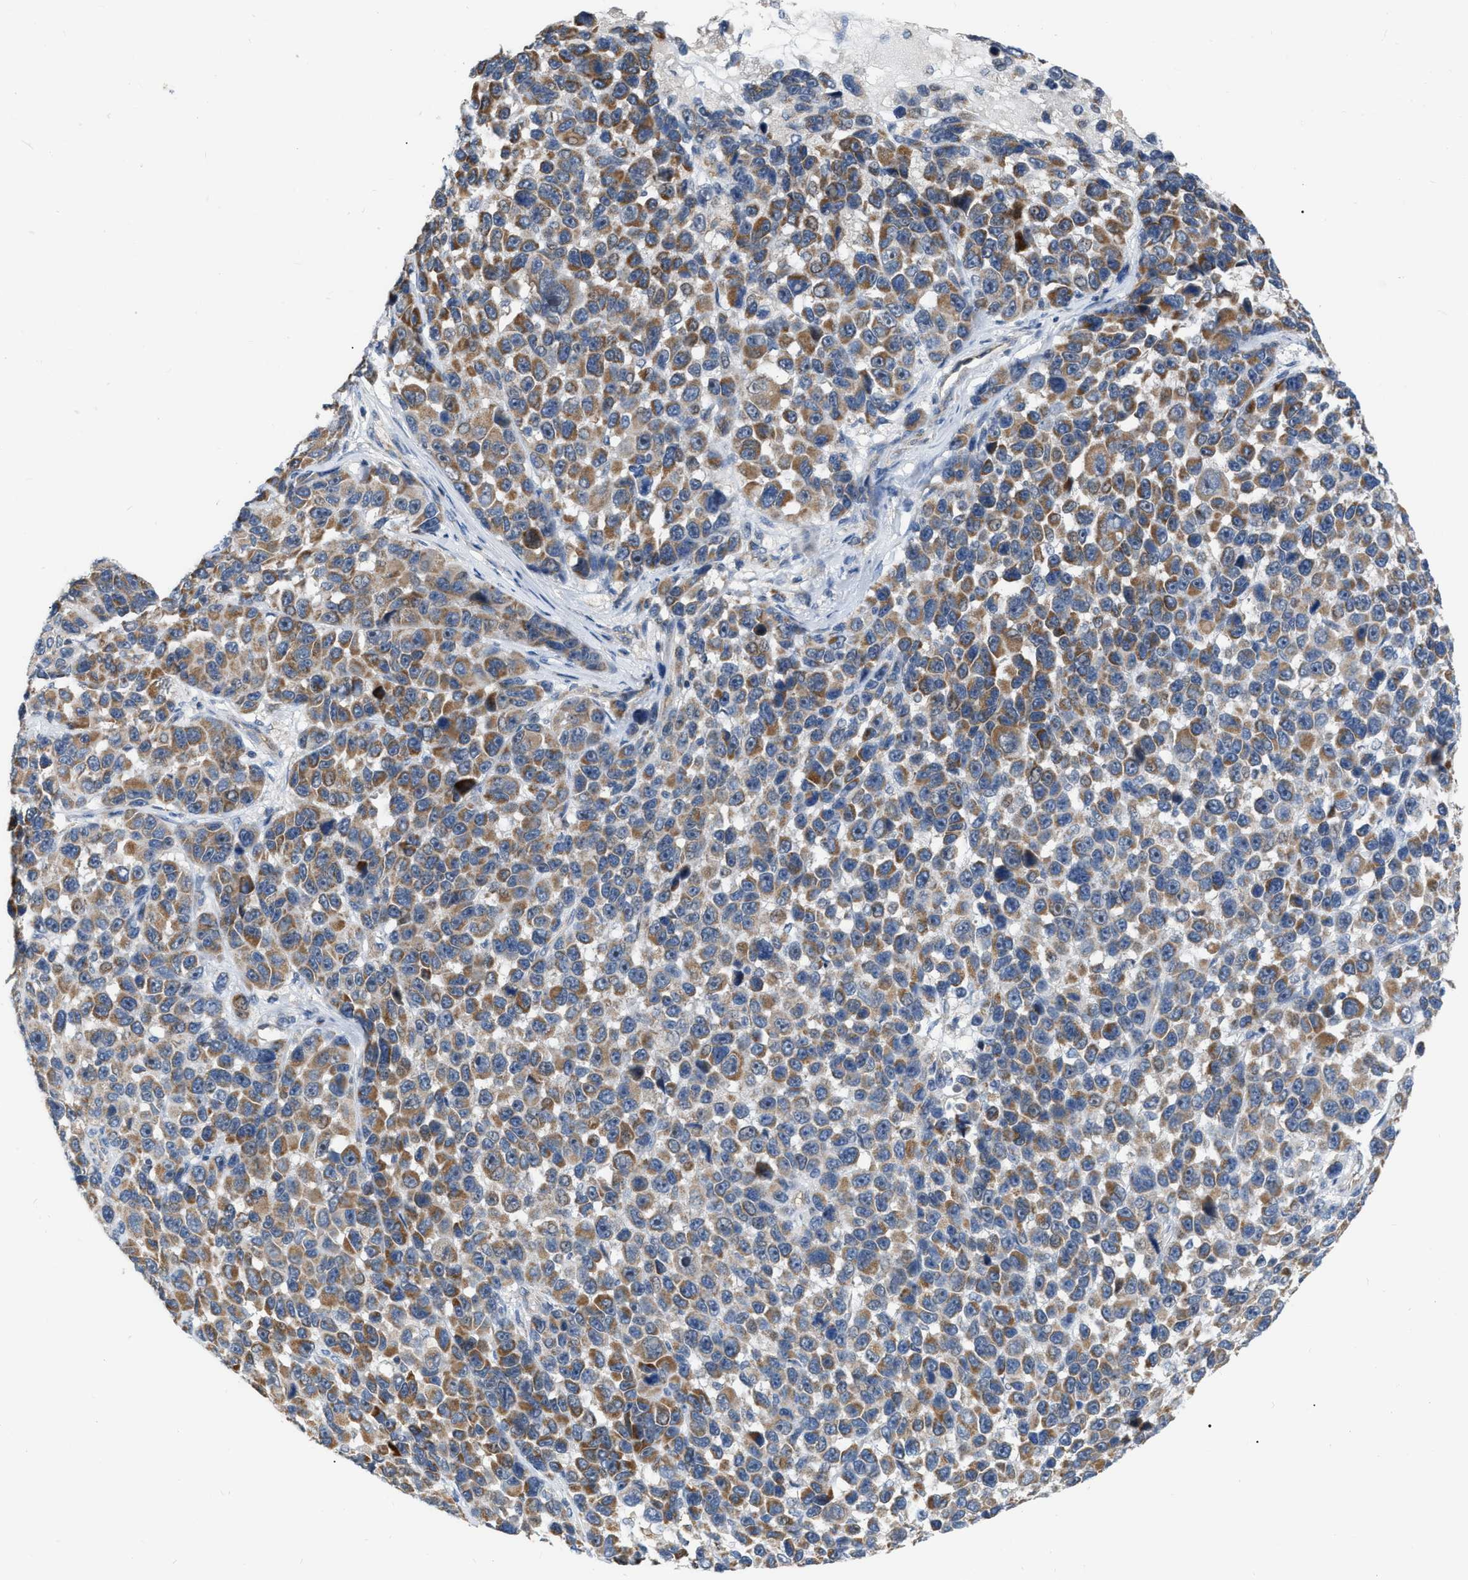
{"staining": {"intensity": "moderate", "quantity": ">75%", "location": "cytoplasmic/membranous"}, "tissue": "melanoma", "cell_type": "Tumor cells", "image_type": "cancer", "snomed": [{"axis": "morphology", "description": "Malignant melanoma, NOS"}, {"axis": "topography", "description": "Skin"}], "caption": "IHC photomicrograph of human malignant melanoma stained for a protein (brown), which displays medium levels of moderate cytoplasmic/membranous positivity in about >75% of tumor cells.", "gene": "DDX56", "patient": {"sex": "male", "age": 53}}